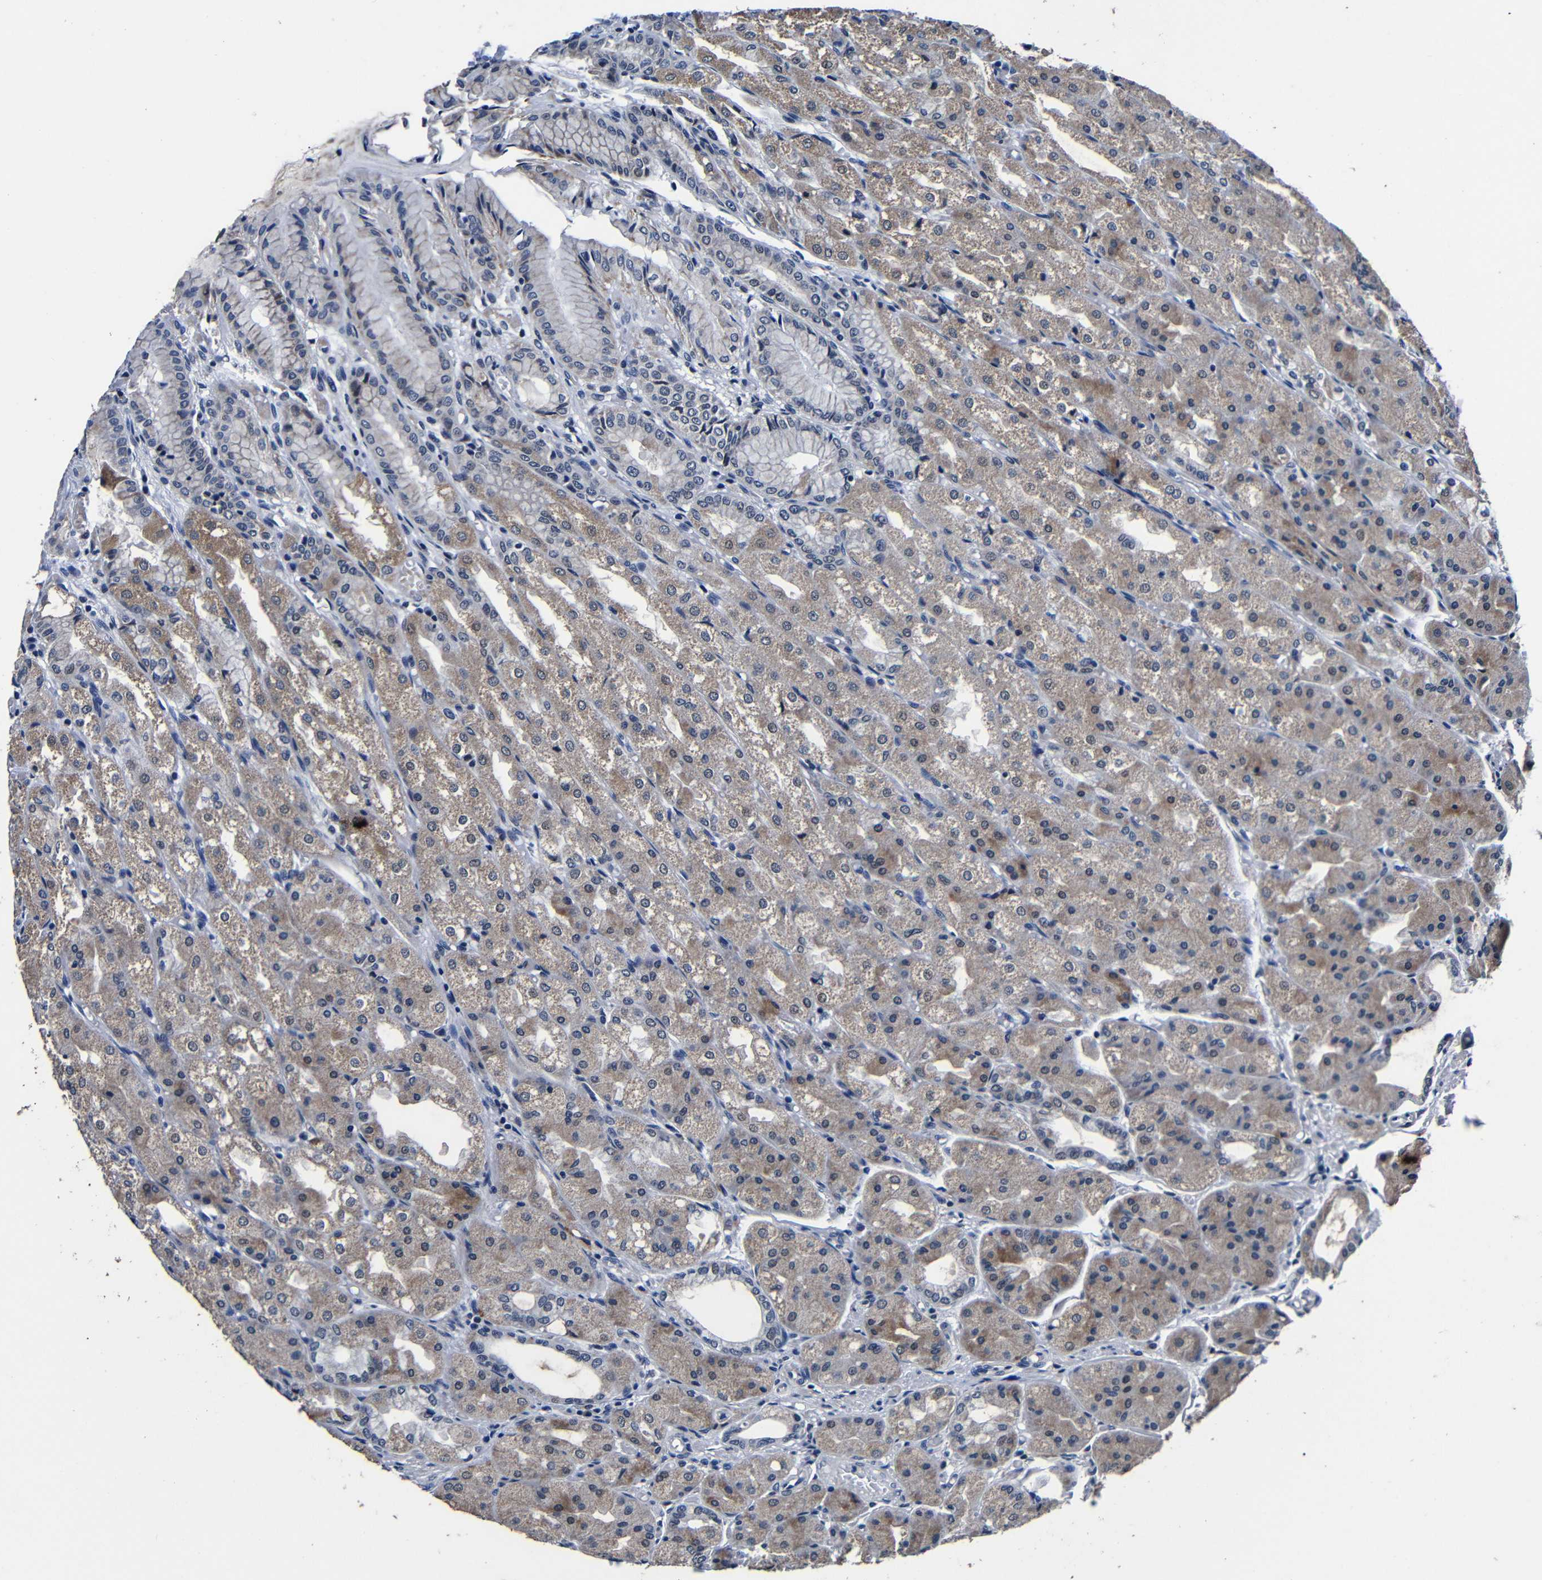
{"staining": {"intensity": "moderate", "quantity": "25%-75%", "location": "cytoplasmic/membranous"}, "tissue": "stomach", "cell_type": "Glandular cells", "image_type": "normal", "snomed": [{"axis": "morphology", "description": "Normal tissue, NOS"}, {"axis": "topography", "description": "Stomach, upper"}], "caption": "Approximately 25%-75% of glandular cells in normal stomach exhibit moderate cytoplasmic/membranous protein expression as visualized by brown immunohistochemical staining.", "gene": "DEPP1", "patient": {"sex": "male", "age": 72}}